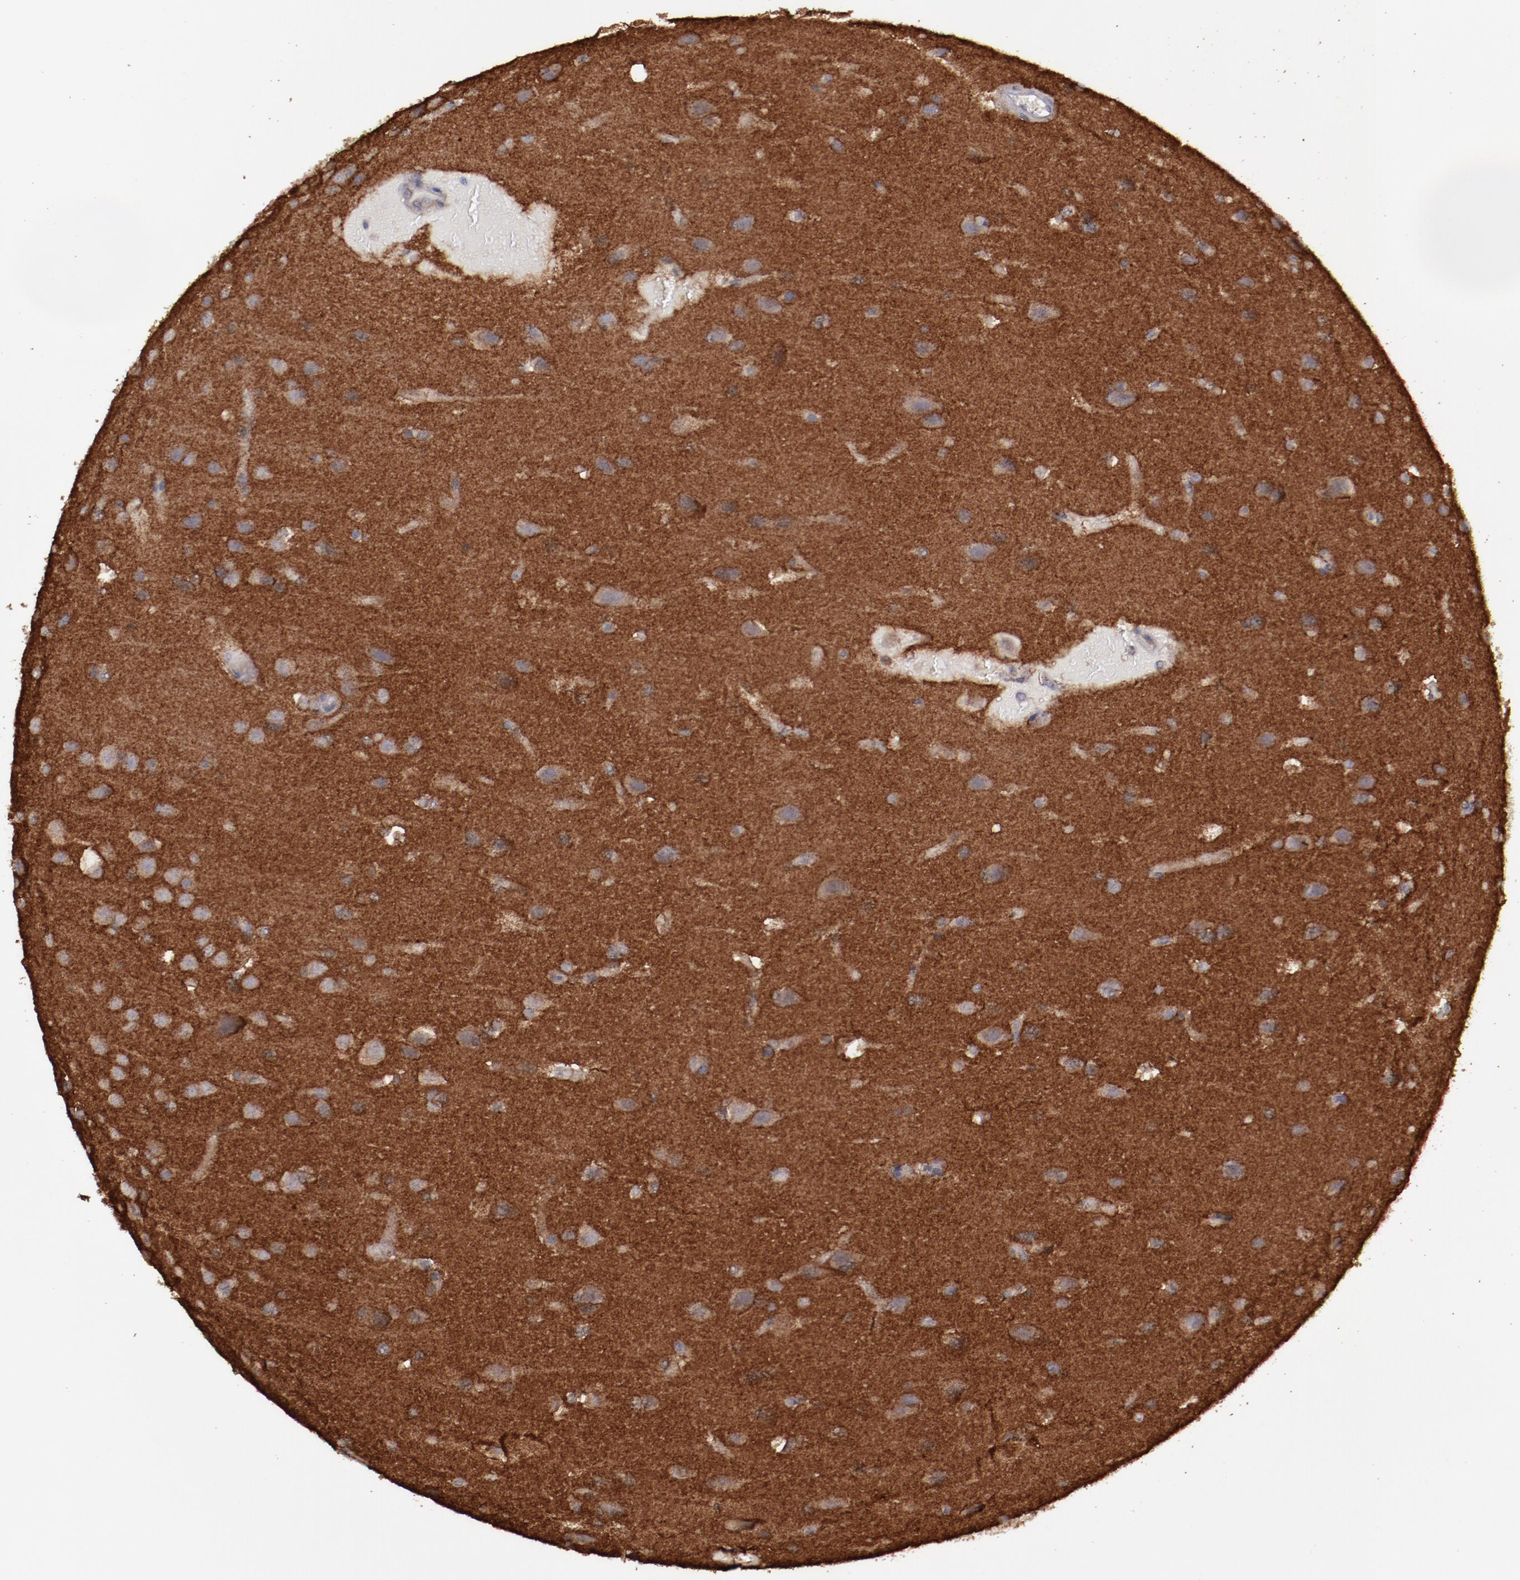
{"staining": {"intensity": "strong", "quantity": ">75%", "location": "cytoplasmic/membranous"}, "tissue": "glioma", "cell_type": "Tumor cells", "image_type": "cancer", "snomed": [{"axis": "morphology", "description": "Glioma, malignant, Low grade"}, {"axis": "topography", "description": "Cerebral cortex"}], "caption": "Low-grade glioma (malignant) stained for a protein reveals strong cytoplasmic/membranous positivity in tumor cells.", "gene": "FAT1", "patient": {"sex": "female", "age": 47}}